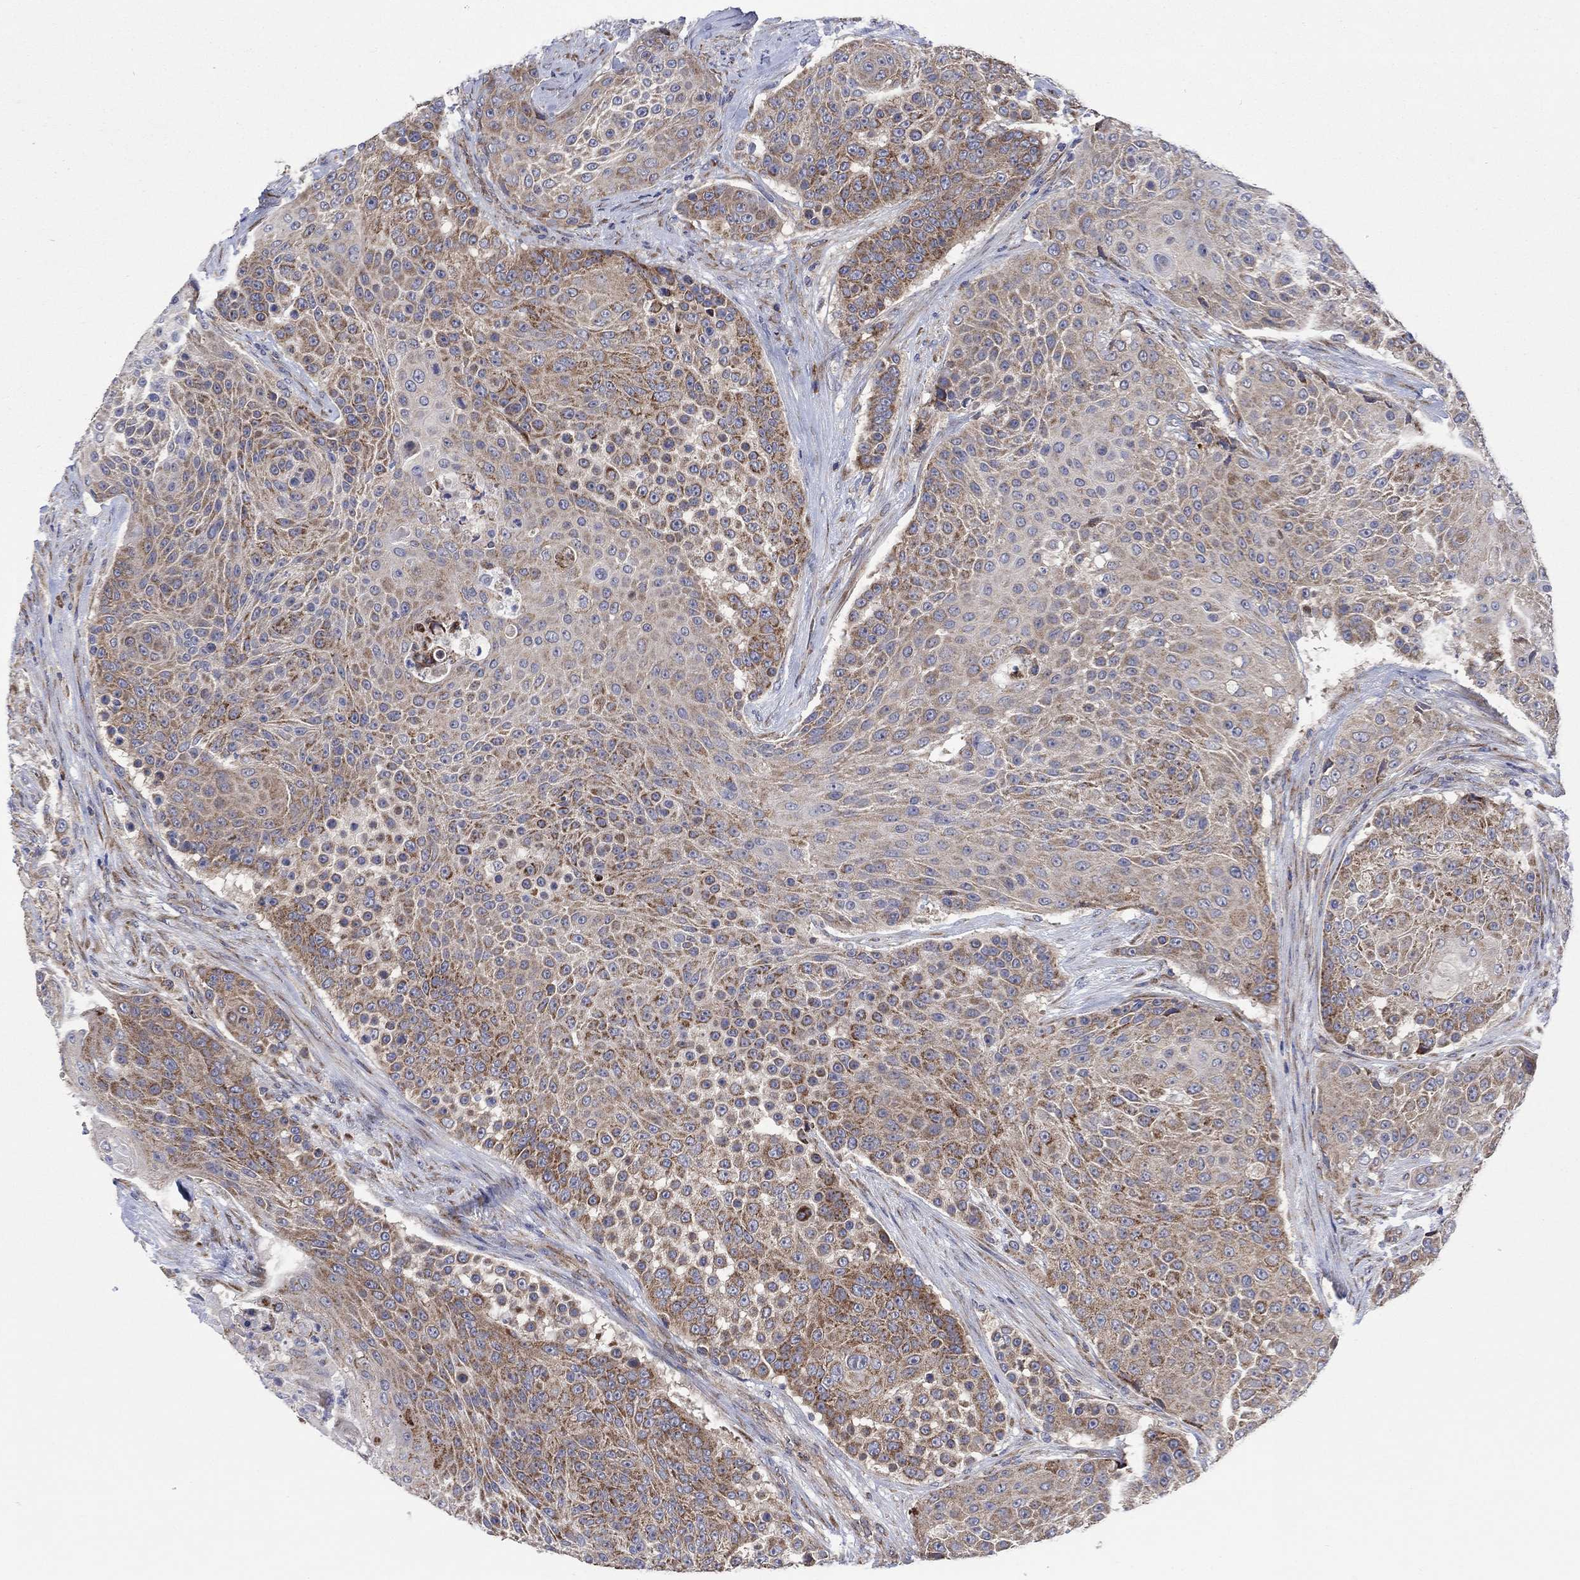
{"staining": {"intensity": "moderate", "quantity": "25%-75%", "location": "cytoplasmic/membranous"}, "tissue": "urothelial cancer", "cell_type": "Tumor cells", "image_type": "cancer", "snomed": [{"axis": "morphology", "description": "Urothelial carcinoma, High grade"}, {"axis": "topography", "description": "Urinary bladder"}], "caption": "High-grade urothelial carcinoma stained for a protein (brown) reveals moderate cytoplasmic/membranous positive expression in approximately 25%-75% of tumor cells.", "gene": "RPLP0", "patient": {"sex": "female", "age": 63}}